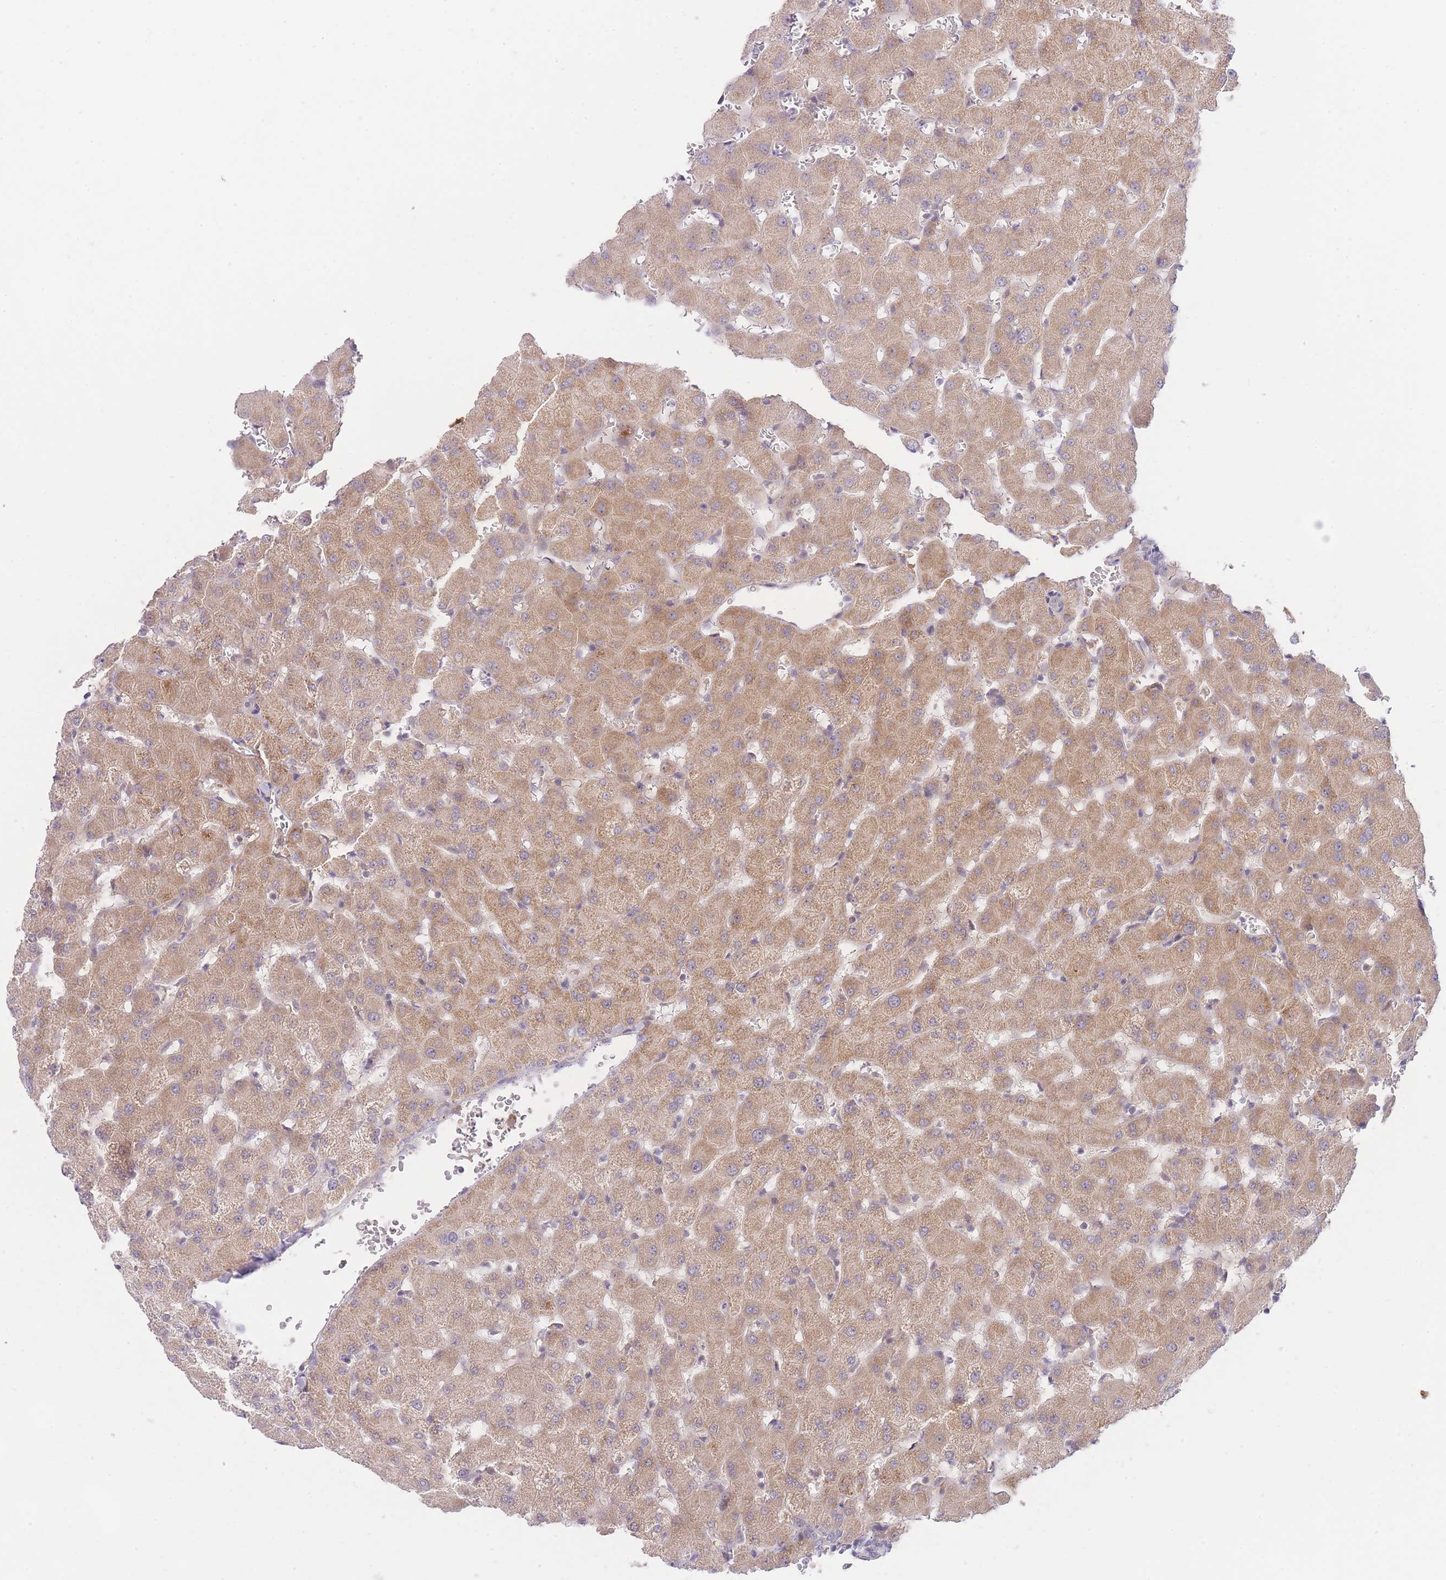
{"staining": {"intensity": "negative", "quantity": "none", "location": "none"}, "tissue": "liver", "cell_type": "Cholangiocytes", "image_type": "normal", "snomed": [{"axis": "morphology", "description": "Normal tissue, NOS"}, {"axis": "topography", "description": "Liver"}], "caption": "Immunohistochemistry image of unremarkable liver: human liver stained with DAB (3,3'-diaminobenzidine) exhibits no significant protein staining in cholangiocytes.", "gene": "SLC25A33", "patient": {"sex": "female", "age": 63}}